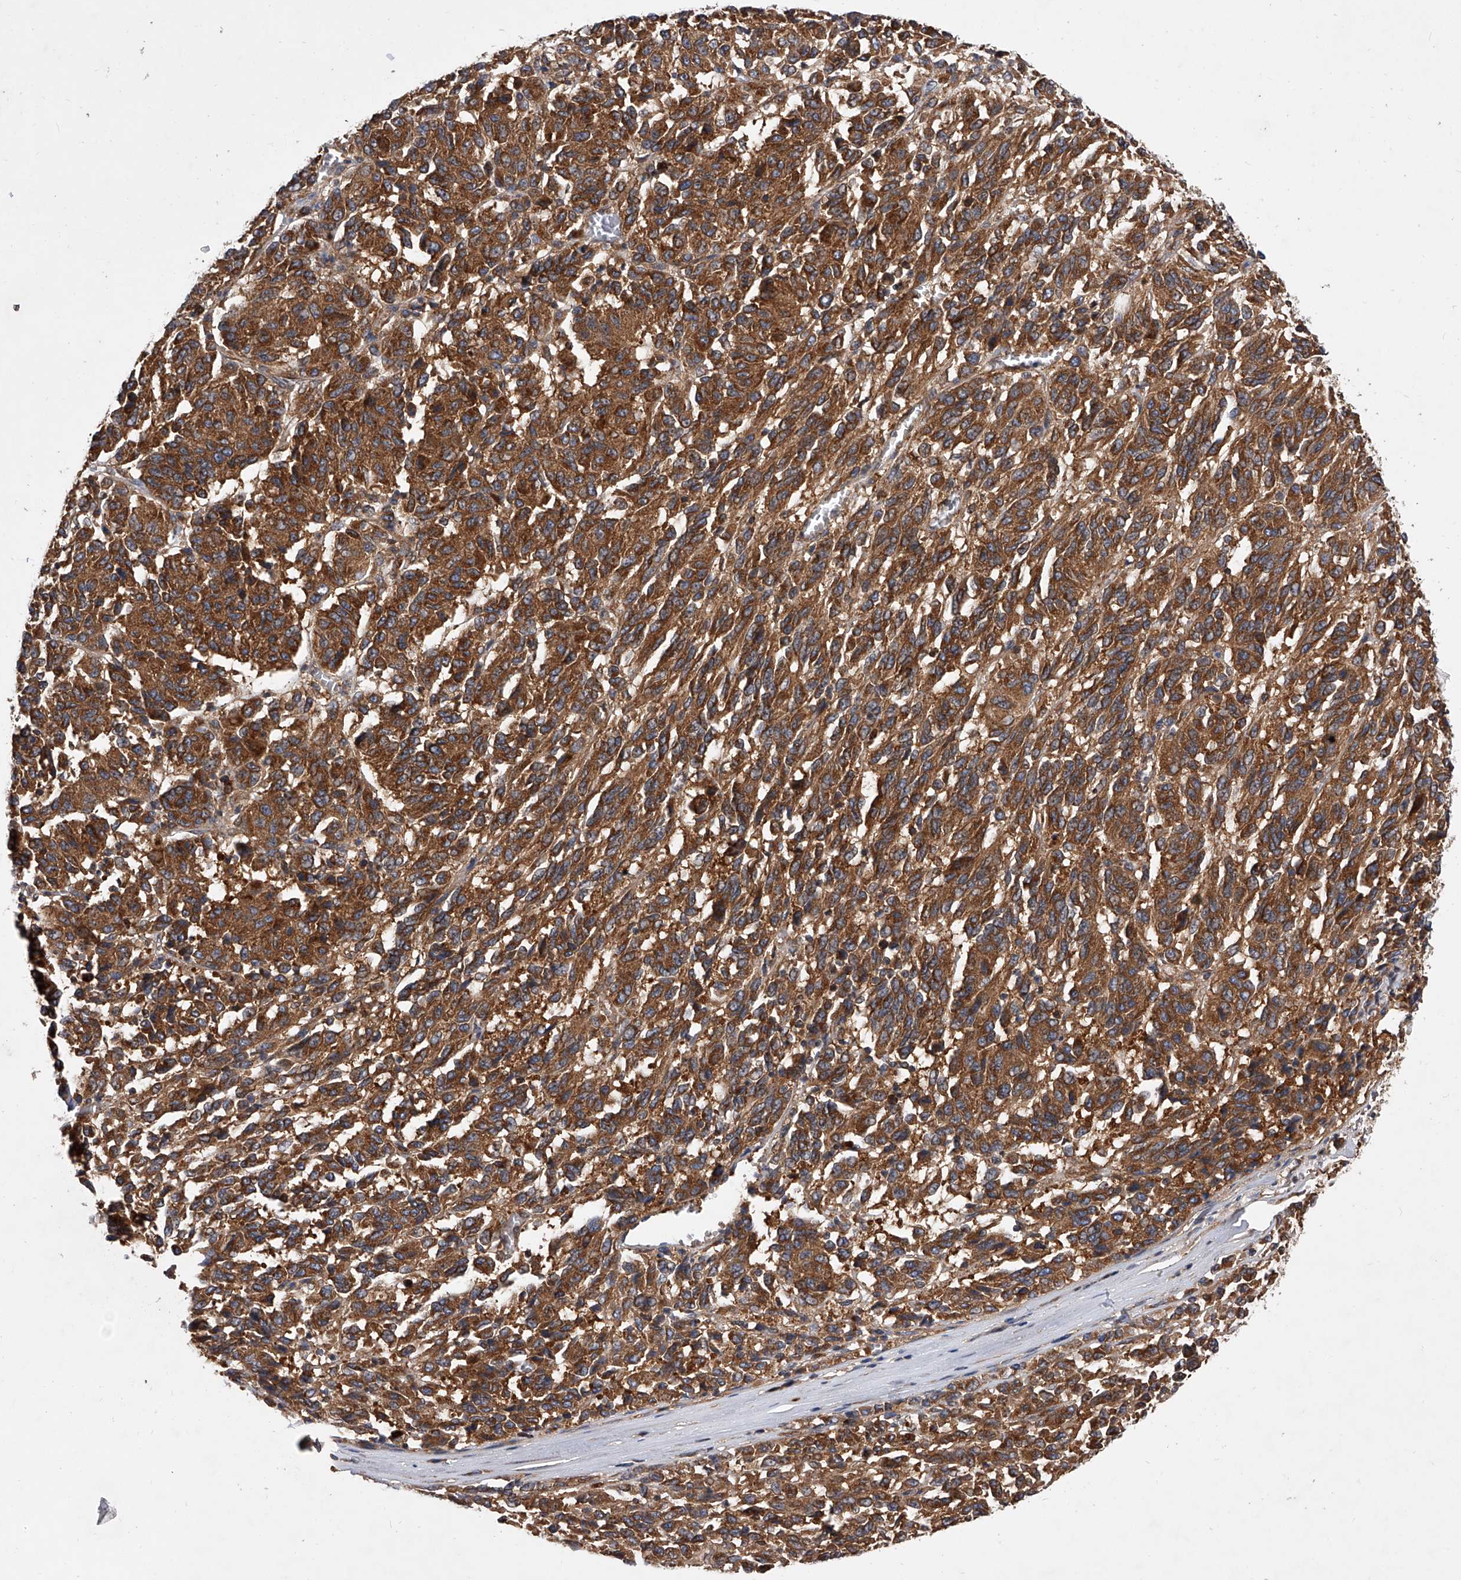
{"staining": {"intensity": "strong", "quantity": ">75%", "location": "cytoplasmic/membranous"}, "tissue": "melanoma", "cell_type": "Tumor cells", "image_type": "cancer", "snomed": [{"axis": "morphology", "description": "Malignant melanoma, Metastatic site"}, {"axis": "topography", "description": "Lung"}], "caption": "Melanoma stained with a brown dye exhibits strong cytoplasmic/membranous positive staining in about >75% of tumor cells.", "gene": "CFAP410", "patient": {"sex": "male", "age": 64}}